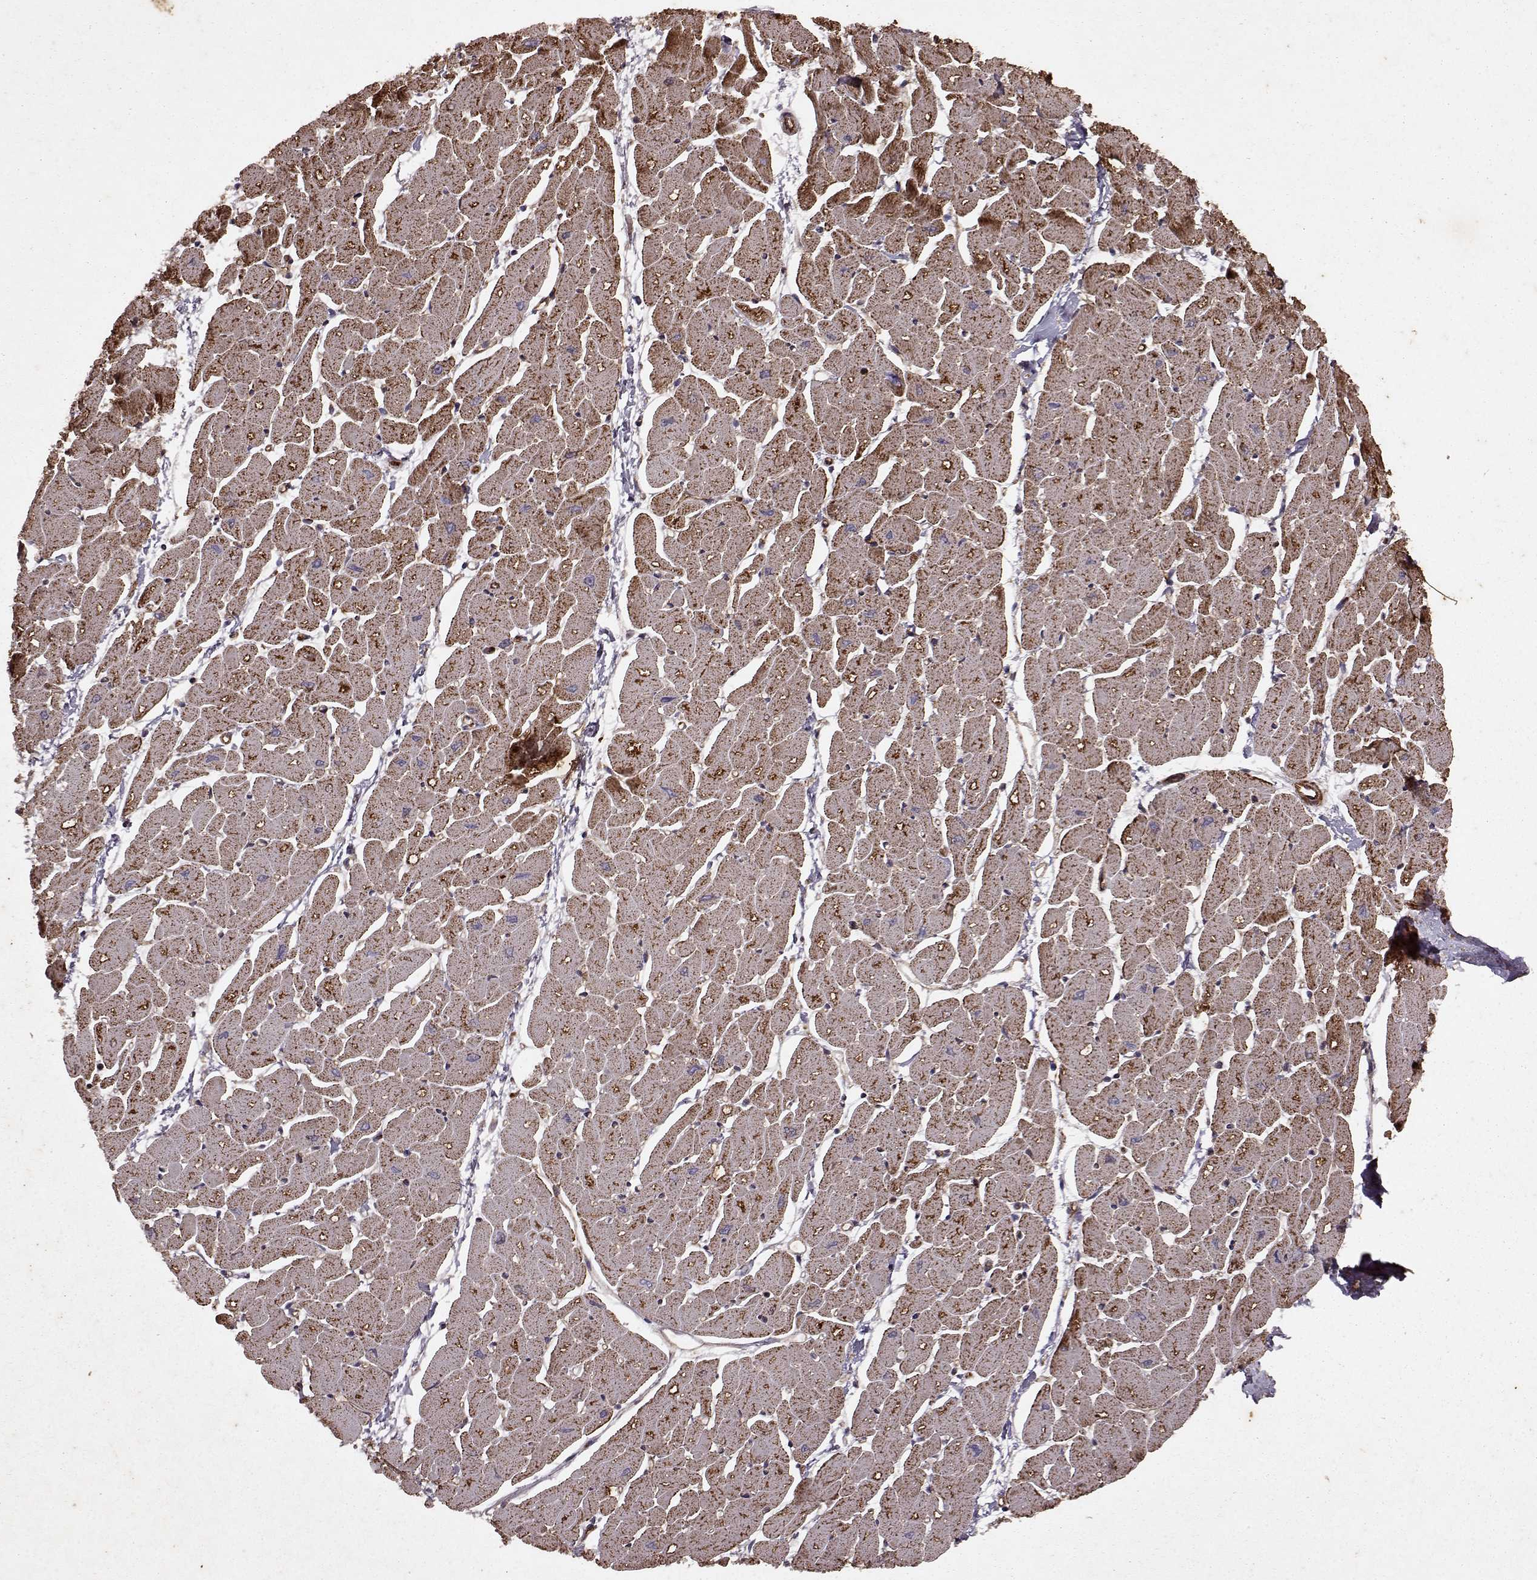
{"staining": {"intensity": "strong", "quantity": "<25%", "location": "cytoplasmic/membranous"}, "tissue": "heart muscle", "cell_type": "Cardiomyocytes", "image_type": "normal", "snomed": [{"axis": "morphology", "description": "Normal tissue, NOS"}, {"axis": "topography", "description": "Heart"}], "caption": "This is an image of immunohistochemistry (IHC) staining of benign heart muscle, which shows strong positivity in the cytoplasmic/membranous of cardiomyocytes.", "gene": "ENSG00000285130", "patient": {"sex": "male", "age": 57}}